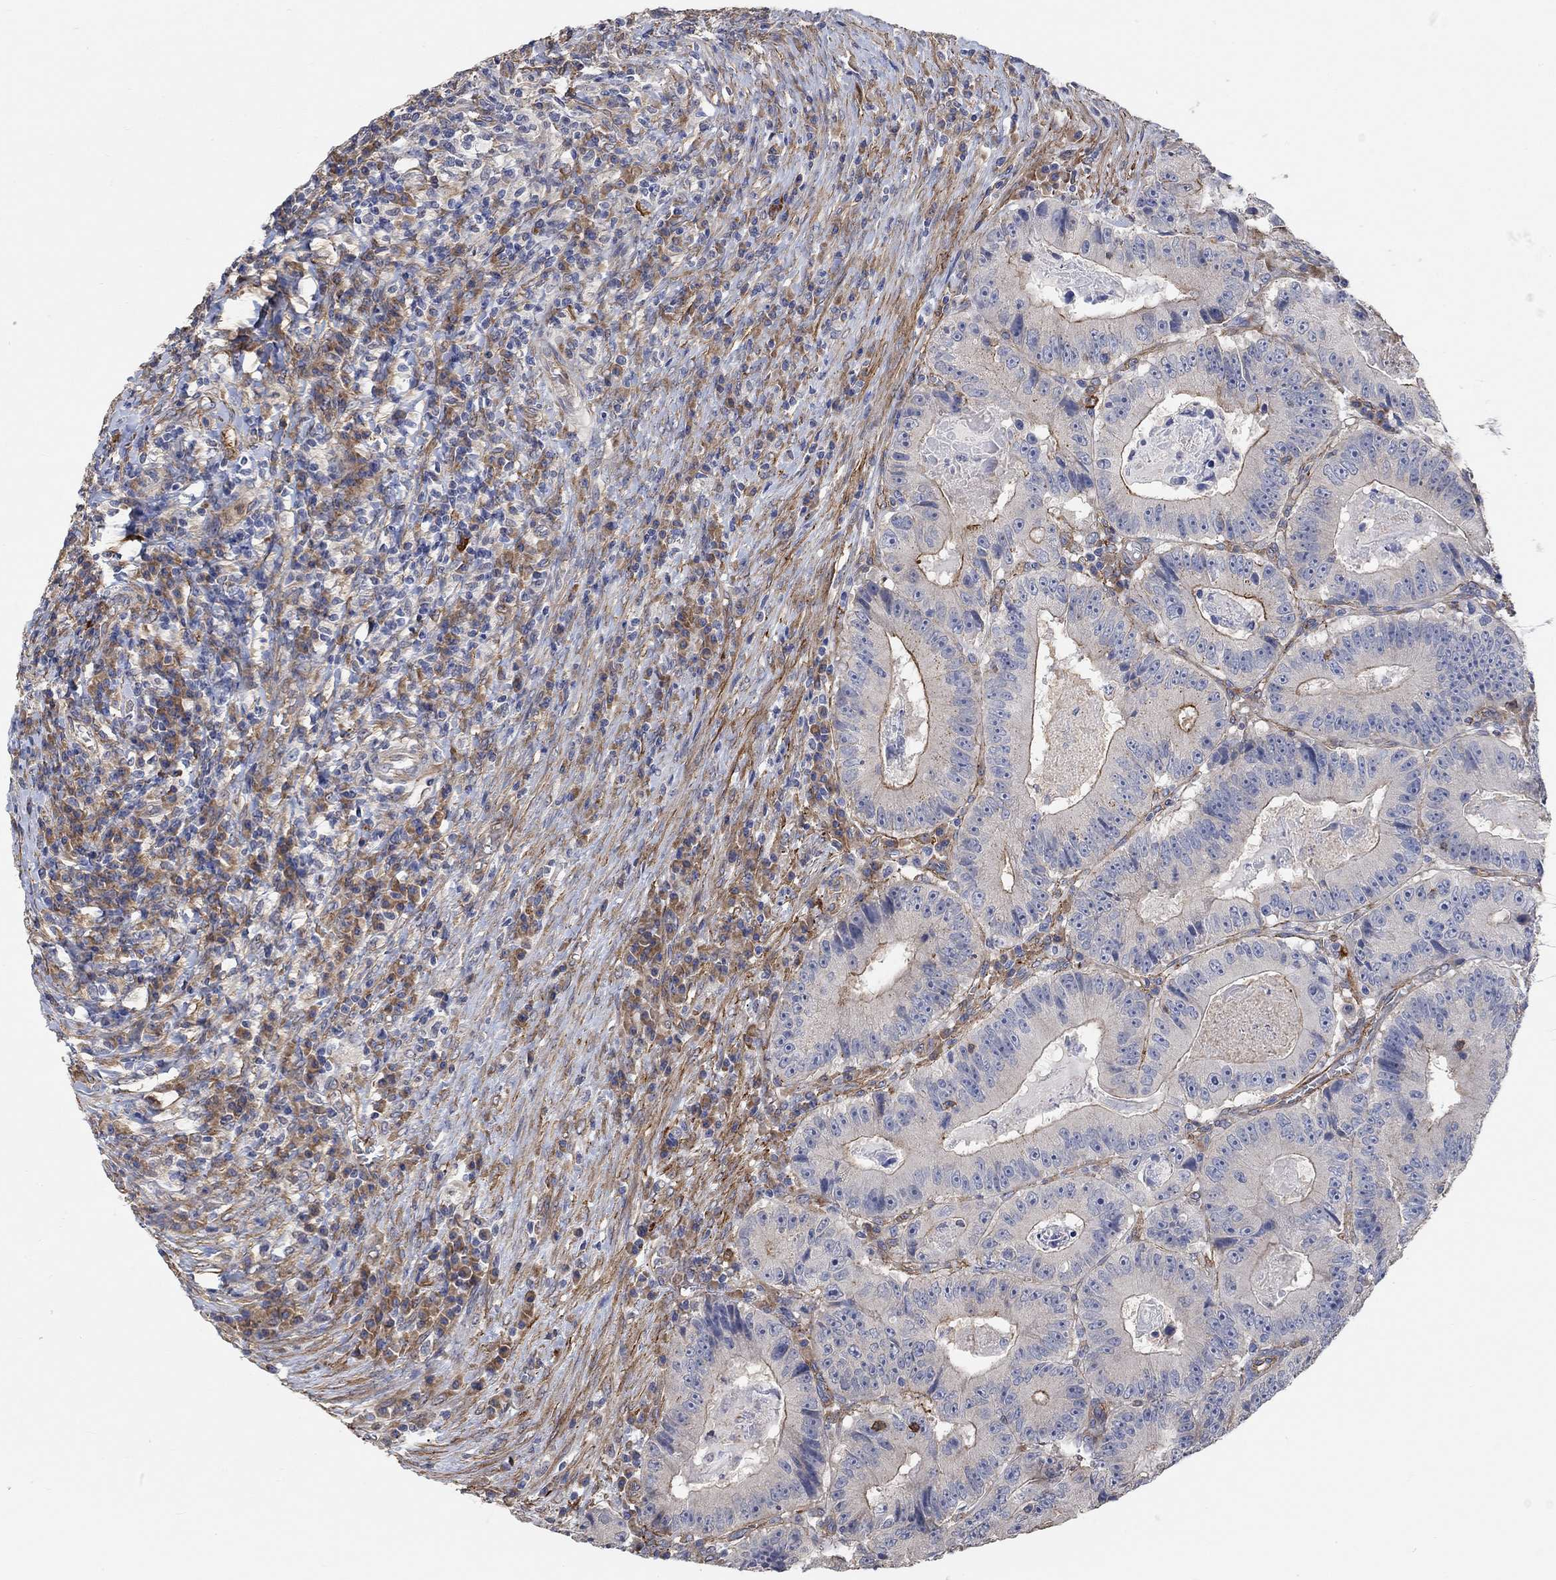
{"staining": {"intensity": "moderate", "quantity": "<25%", "location": "cytoplasmic/membranous"}, "tissue": "colorectal cancer", "cell_type": "Tumor cells", "image_type": "cancer", "snomed": [{"axis": "morphology", "description": "Adenocarcinoma, NOS"}, {"axis": "topography", "description": "Colon"}], "caption": "Immunohistochemical staining of human adenocarcinoma (colorectal) exhibits low levels of moderate cytoplasmic/membranous protein expression in about <25% of tumor cells. Immunohistochemistry stains the protein of interest in brown and the nuclei are stained blue.", "gene": "SYT16", "patient": {"sex": "female", "age": 86}}